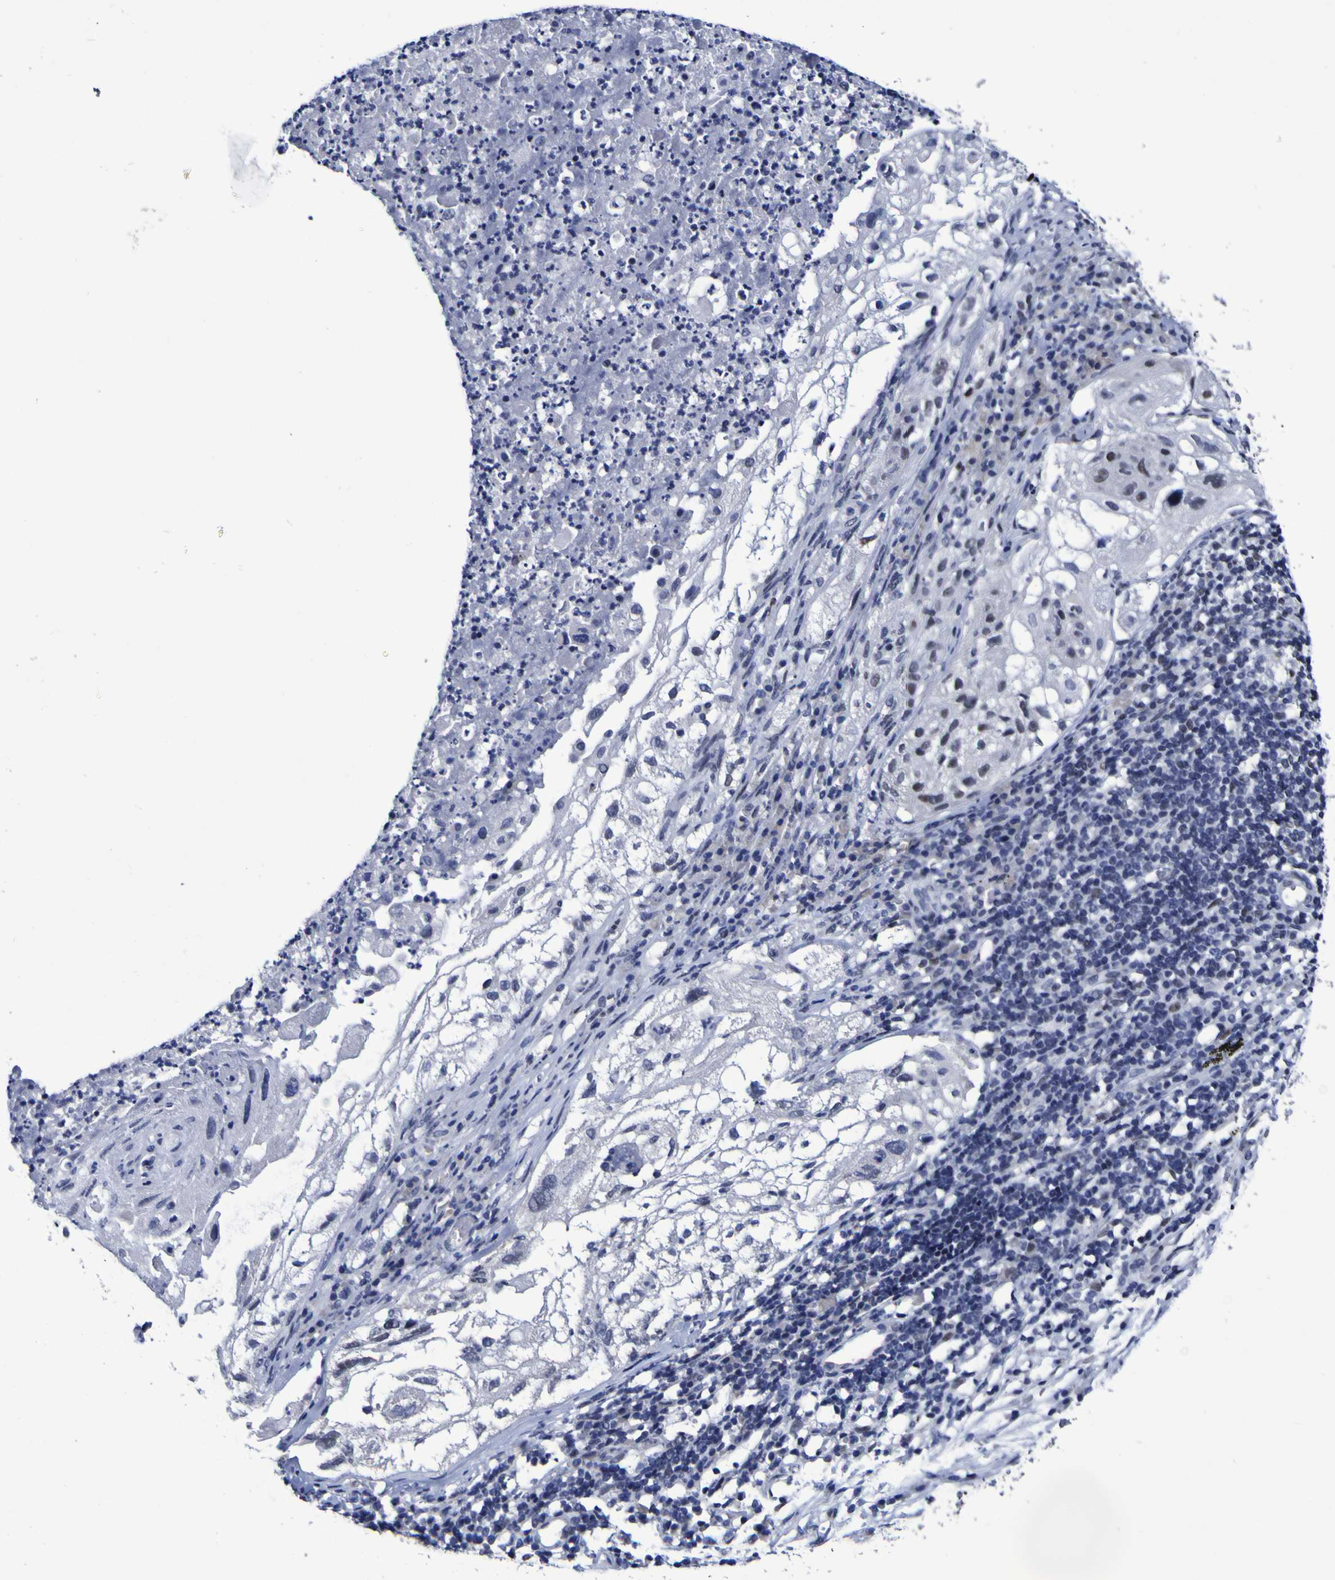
{"staining": {"intensity": "weak", "quantity": "<25%", "location": "nuclear"}, "tissue": "lung cancer", "cell_type": "Tumor cells", "image_type": "cancer", "snomed": [{"axis": "morphology", "description": "Inflammation, NOS"}, {"axis": "morphology", "description": "Squamous cell carcinoma, NOS"}, {"axis": "topography", "description": "Lymph node"}, {"axis": "topography", "description": "Soft tissue"}, {"axis": "topography", "description": "Lung"}], "caption": "Lung cancer stained for a protein using immunohistochemistry (IHC) displays no staining tumor cells.", "gene": "MBD3", "patient": {"sex": "male", "age": 66}}